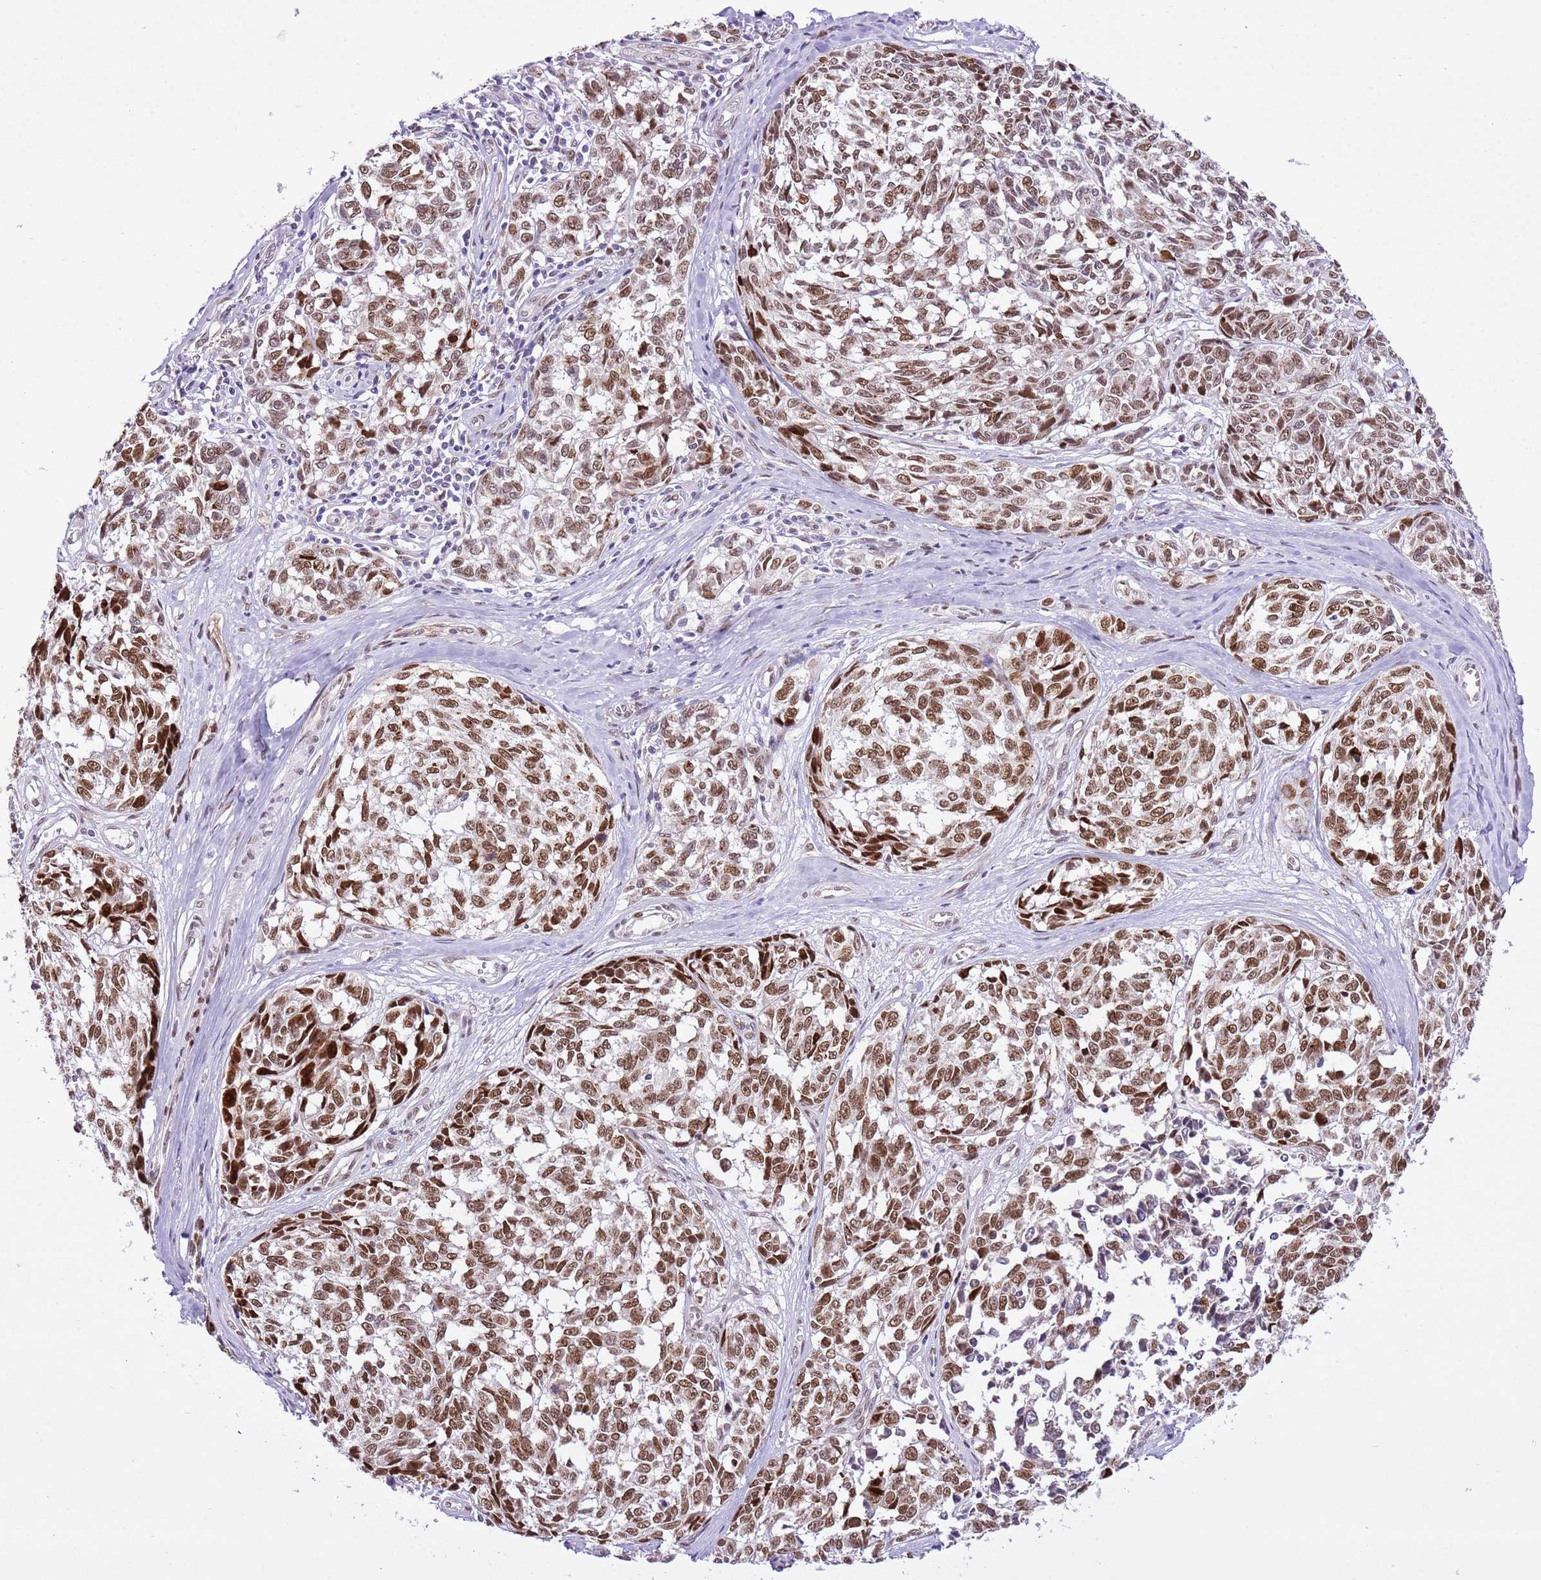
{"staining": {"intensity": "strong", "quantity": ">75%", "location": "nuclear"}, "tissue": "melanoma", "cell_type": "Tumor cells", "image_type": "cancer", "snomed": [{"axis": "morphology", "description": "Normal tissue, NOS"}, {"axis": "morphology", "description": "Malignant melanoma, NOS"}, {"axis": "topography", "description": "Skin"}], "caption": "The image displays immunohistochemical staining of melanoma. There is strong nuclear staining is identified in about >75% of tumor cells.", "gene": "NACC2", "patient": {"sex": "female", "age": 64}}